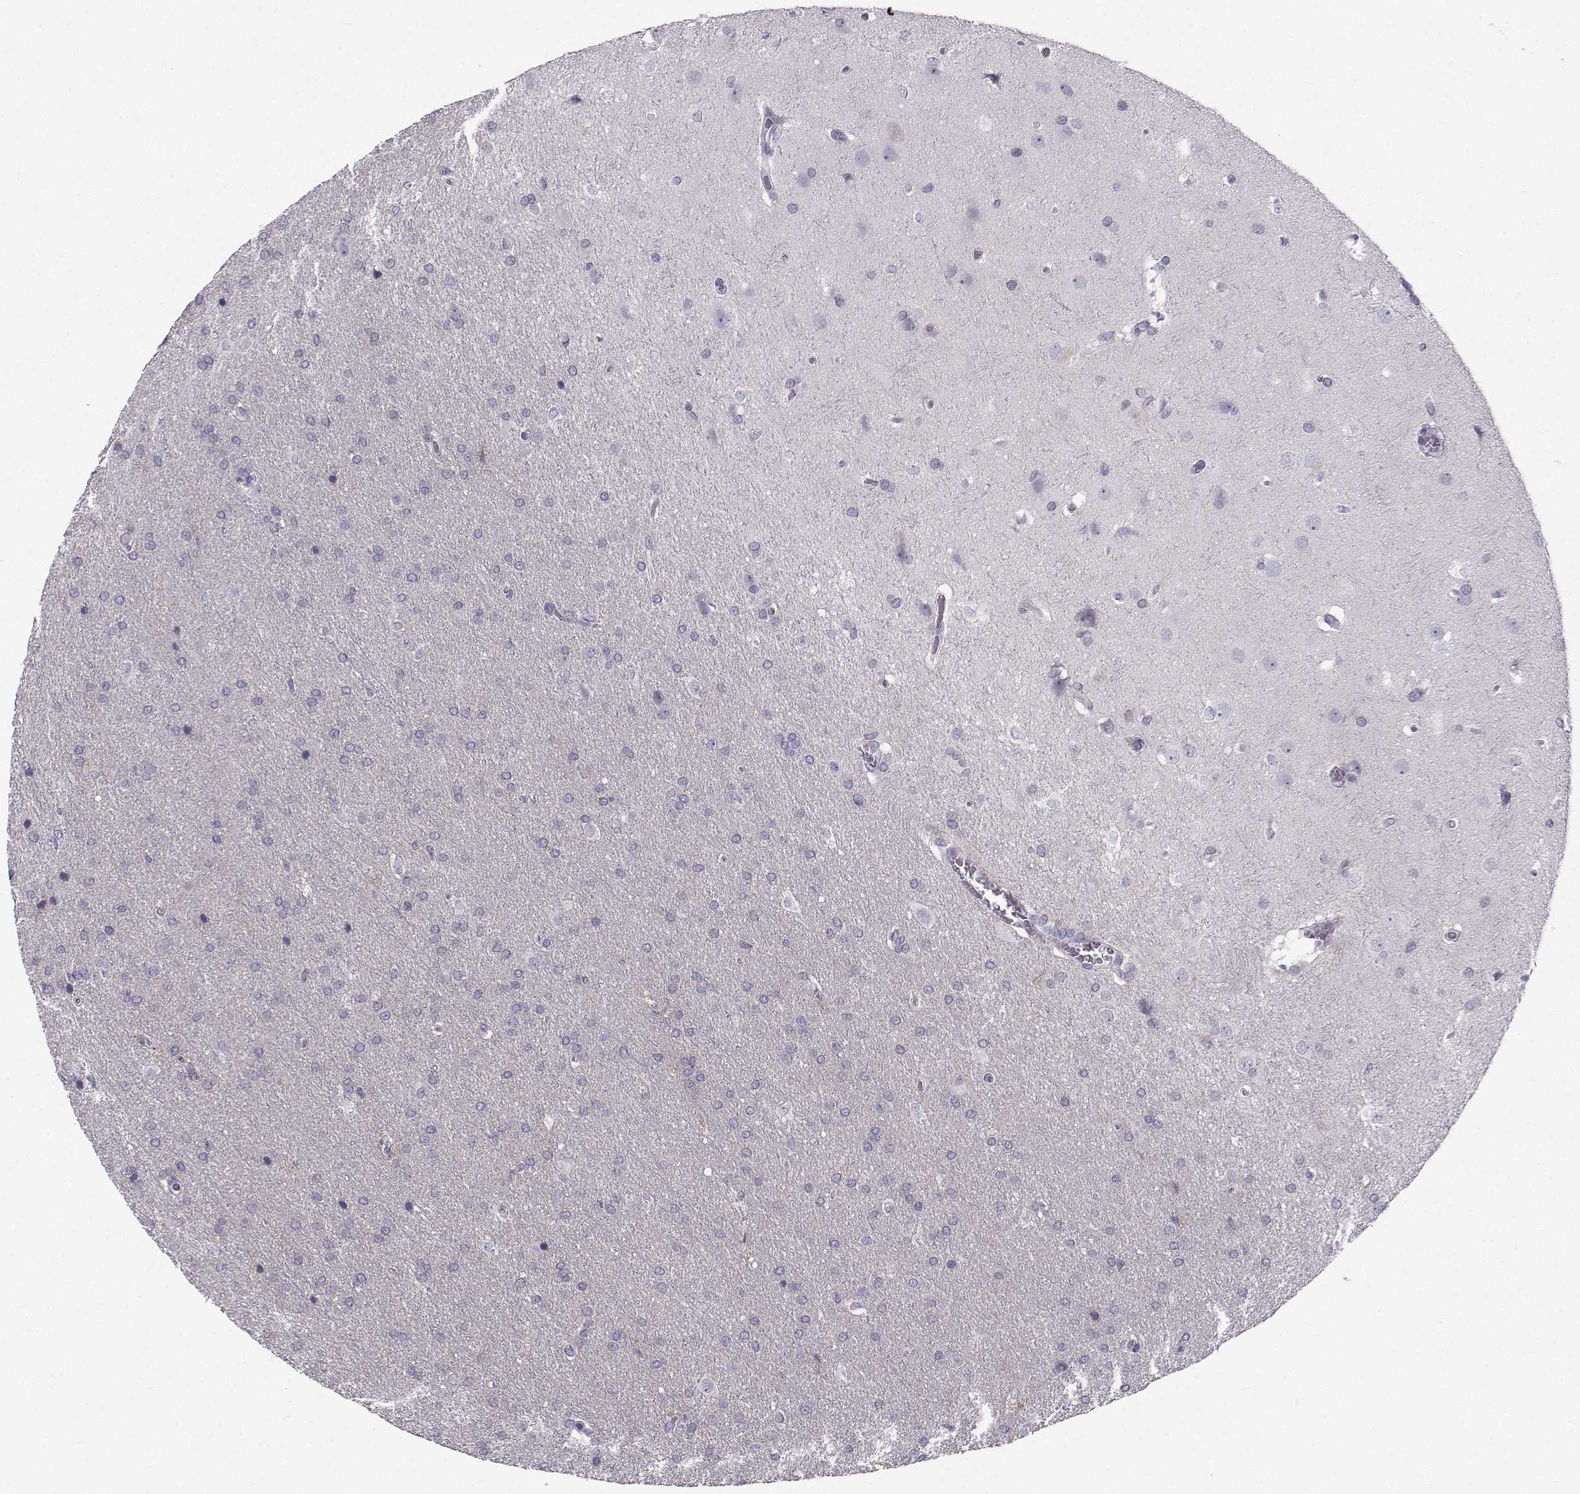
{"staining": {"intensity": "negative", "quantity": "none", "location": "none"}, "tissue": "glioma", "cell_type": "Tumor cells", "image_type": "cancer", "snomed": [{"axis": "morphology", "description": "Glioma, malignant, Low grade"}, {"axis": "topography", "description": "Brain"}], "caption": "Immunohistochemical staining of low-grade glioma (malignant) exhibits no significant positivity in tumor cells.", "gene": "SPDYE4", "patient": {"sex": "female", "age": 32}}